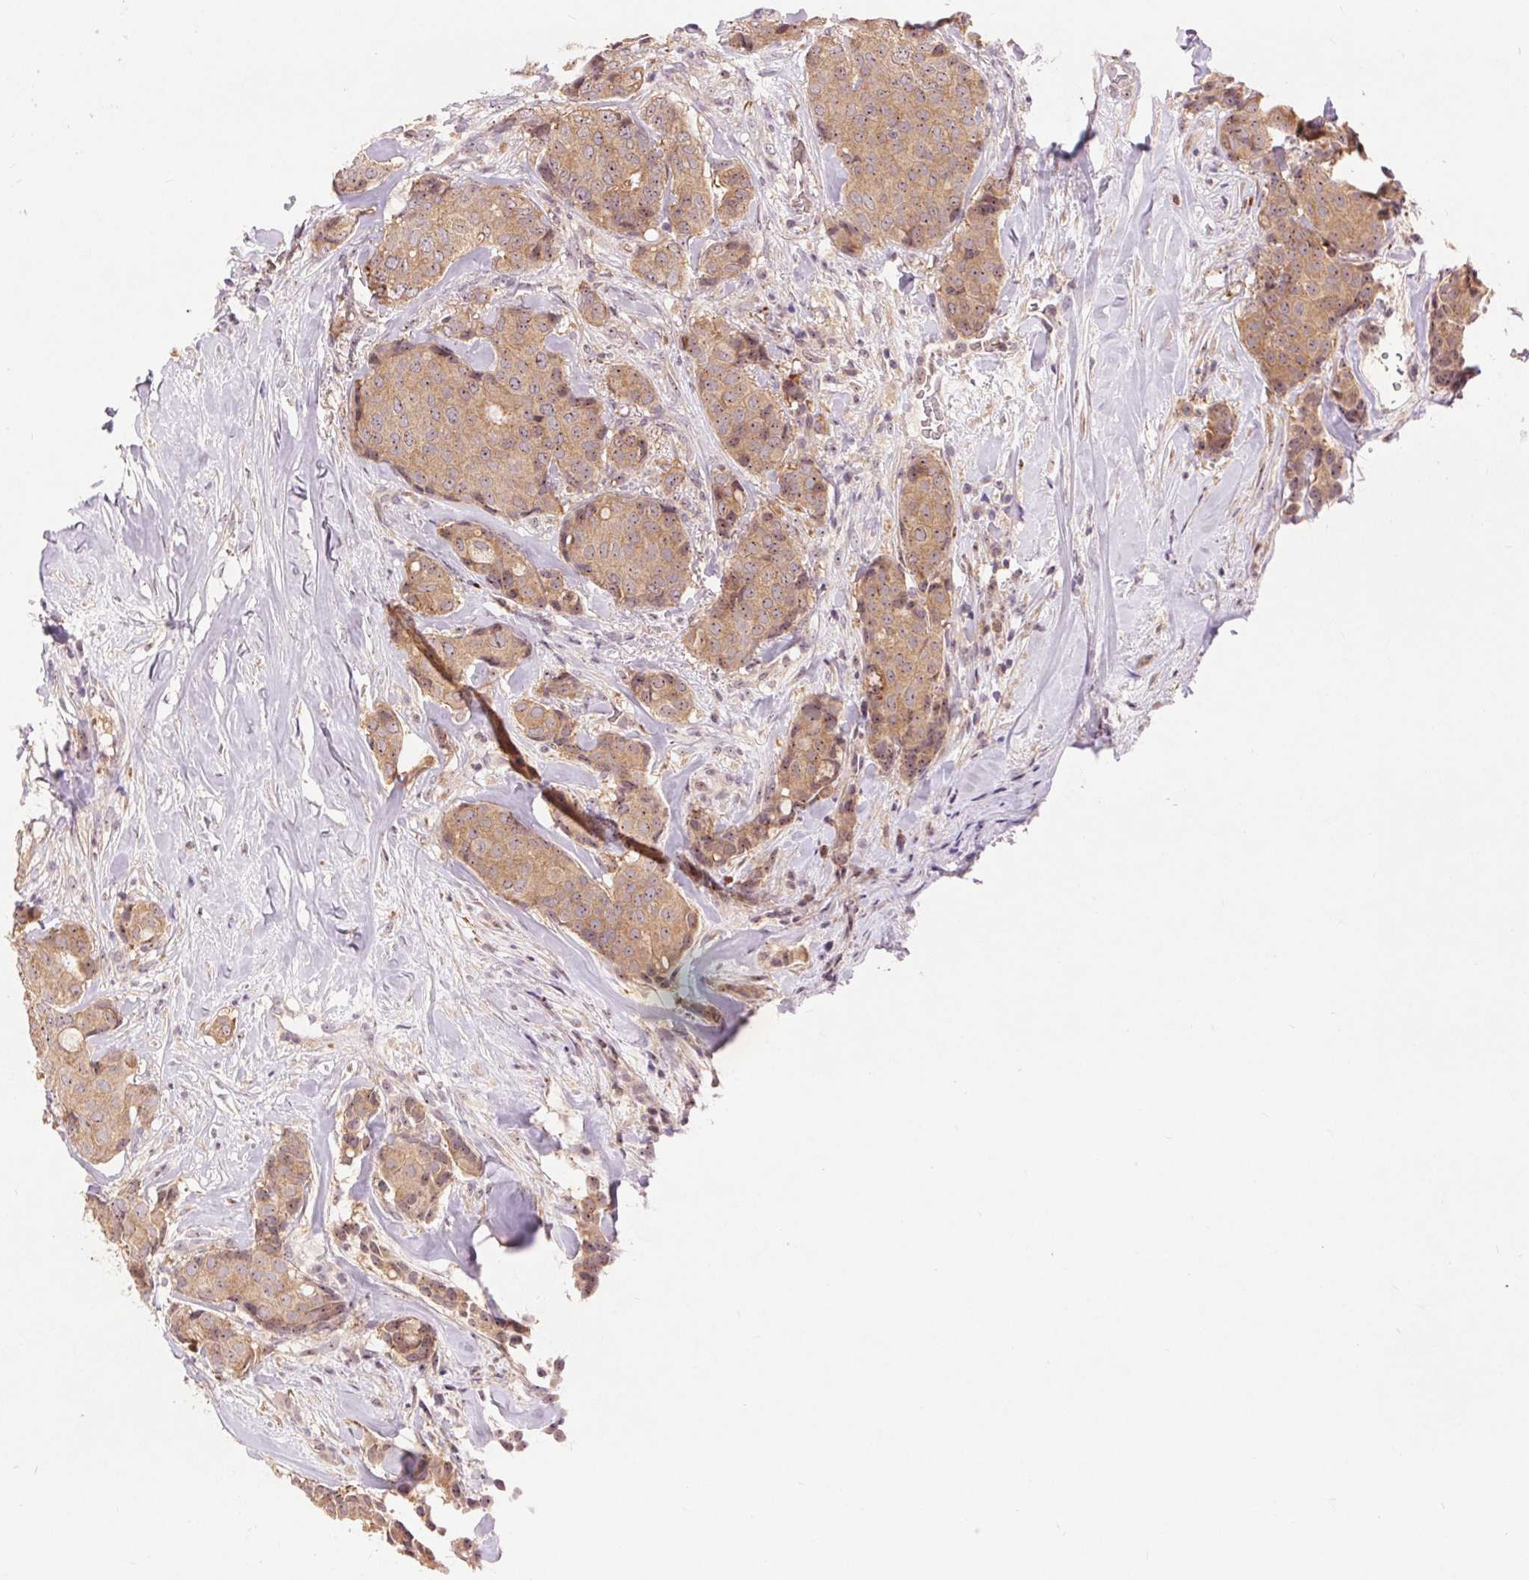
{"staining": {"intensity": "moderate", "quantity": ">75%", "location": "cytoplasmic/membranous"}, "tissue": "breast cancer", "cell_type": "Tumor cells", "image_type": "cancer", "snomed": [{"axis": "morphology", "description": "Duct carcinoma"}, {"axis": "topography", "description": "Breast"}], "caption": "This is an image of IHC staining of breast infiltrating ductal carcinoma, which shows moderate positivity in the cytoplasmic/membranous of tumor cells.", "gene": "RANBP3L", "patient": {"sex": "female", "age": 75}}